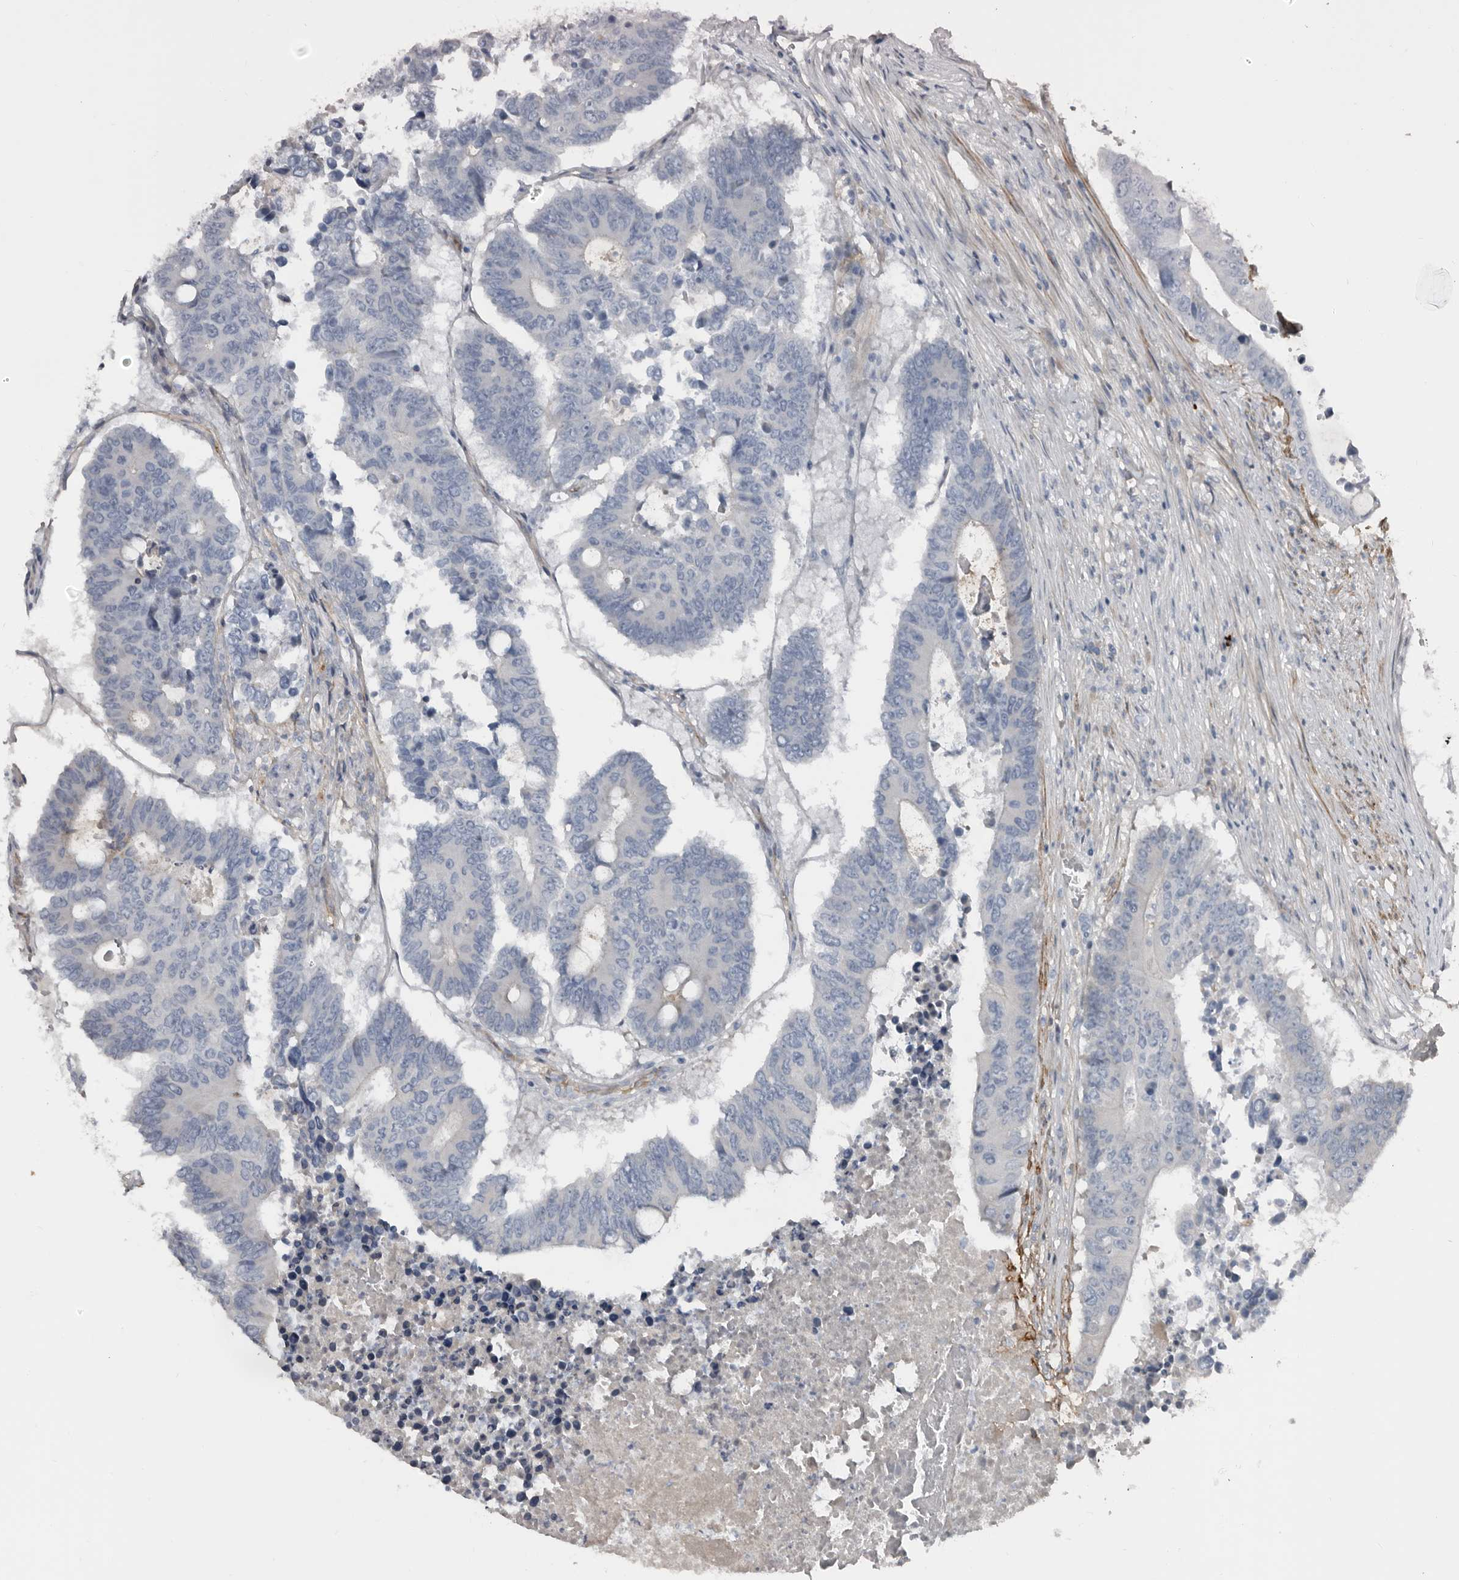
{"staining": {"intensity": "negative", "quantity": "none", "location": "none"}, "tissue": "colorectal cancer", "cell_type": "Tumor cells", "image_type": "cancer", "snomed": [{"axis": "morphology", "description": "Adenocarcinoma, NOS"}, {"axis": "topography", "description": "Colon"}], "caption": "The micrograph reveals no significant staining in tumor cells of colorectal adenocarcinoma. The staining is performed using DAB (3,3'-diaminobenzidine) brown chromogen with nuclei counter-stained in using hematoxylin.", "gene": "ZNF114", "patient": {"sex": "male", "age": 87}}